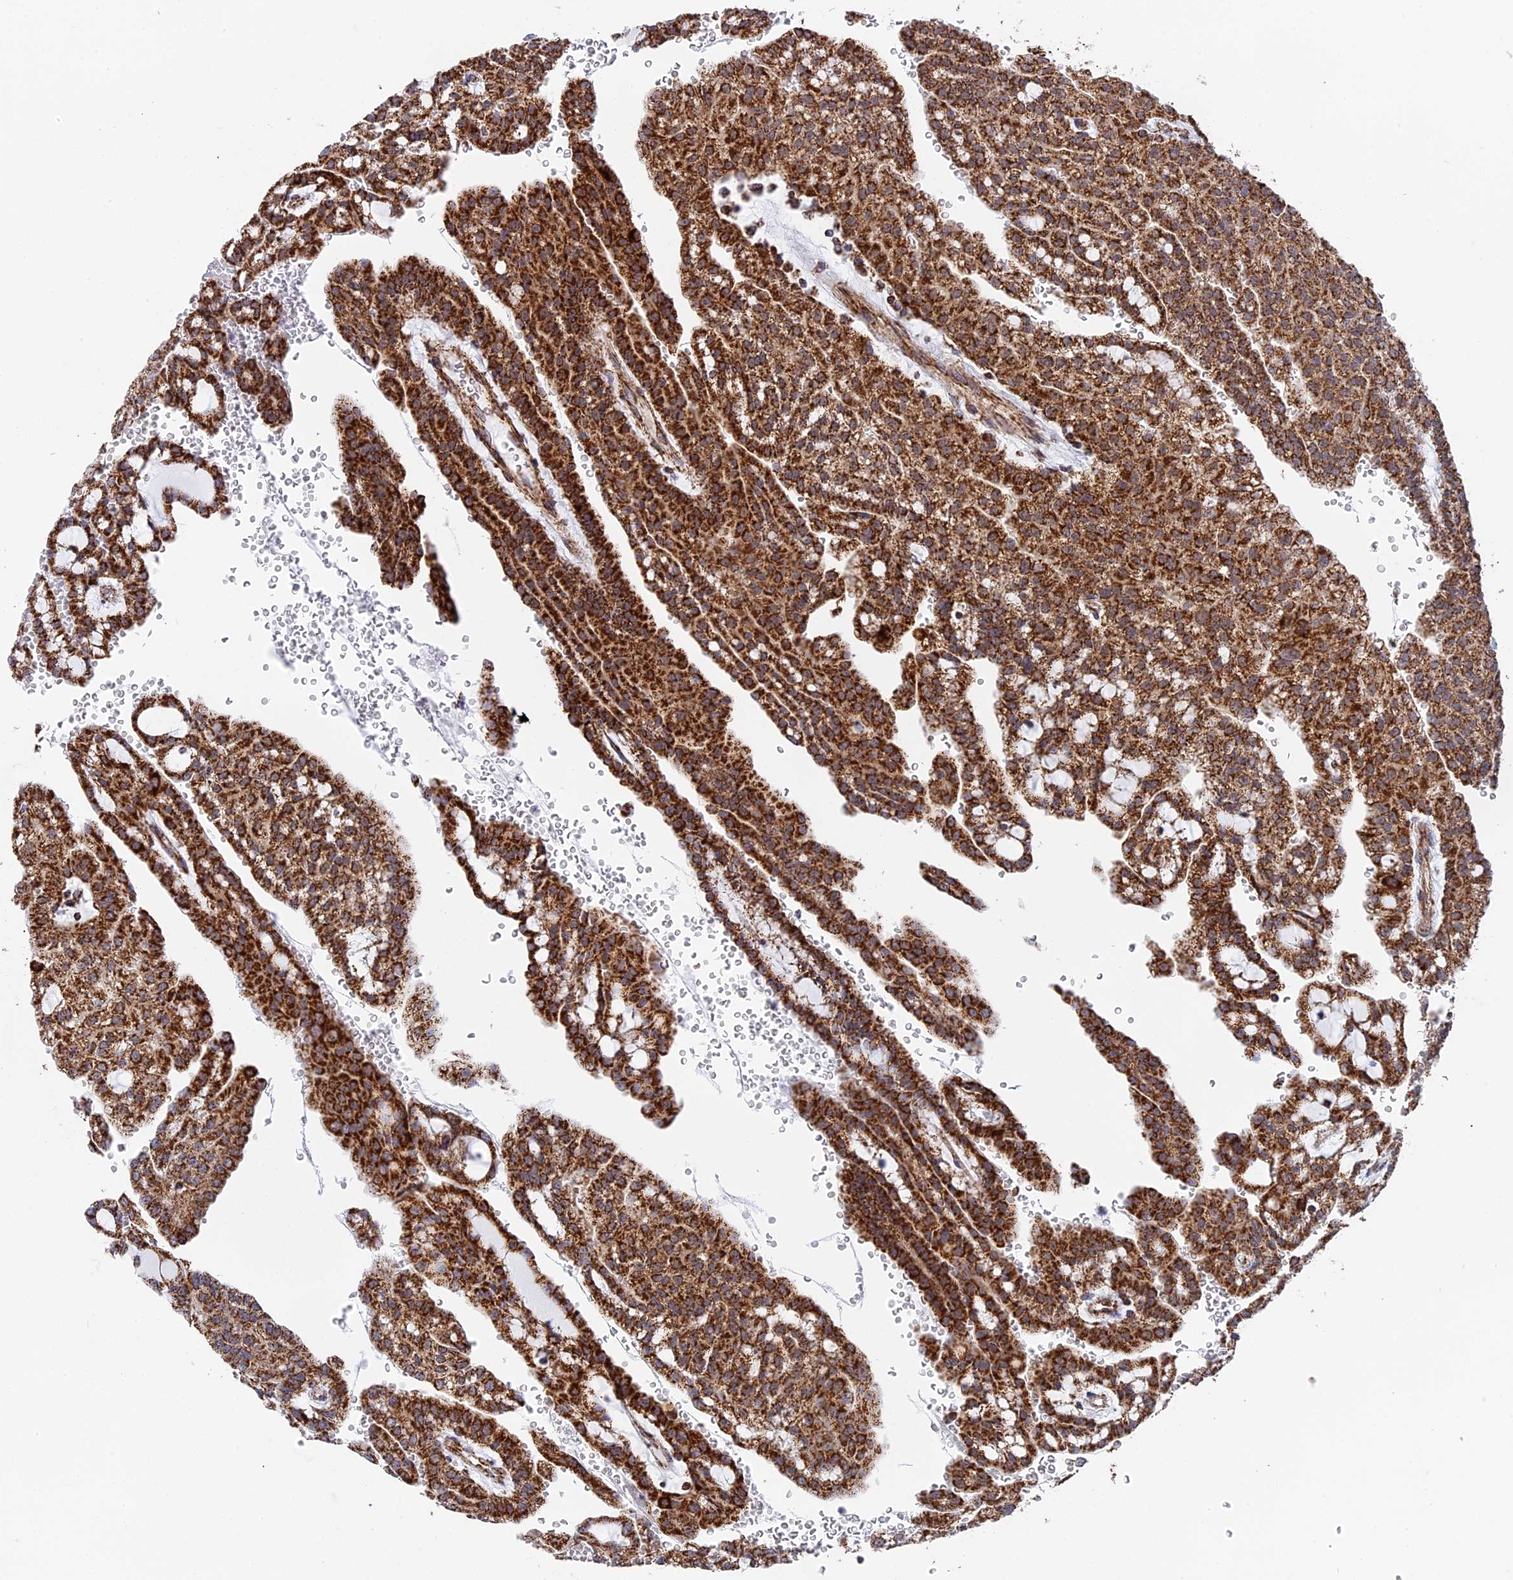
{"staining": {"intensity": "strong", "quantity": ">75%", "location": "cytoplasmic/membranous"}, "tissue": "renal cancer", "cell_type": "Tumor cells", "image_type": "cancer", "snomed": [{"axis": "morphology", "description": "Adenocarcinoma, NOS"}, {"axis": "topography", "description": "Kidney"}], "caption": "A micrograph of human renal cancer stained for a protein exhibits strong cytoplasmic/membranous brown staining in tumor cells.", "gene": "CDC16", "patient": {"sex": "male", "age": 63}}